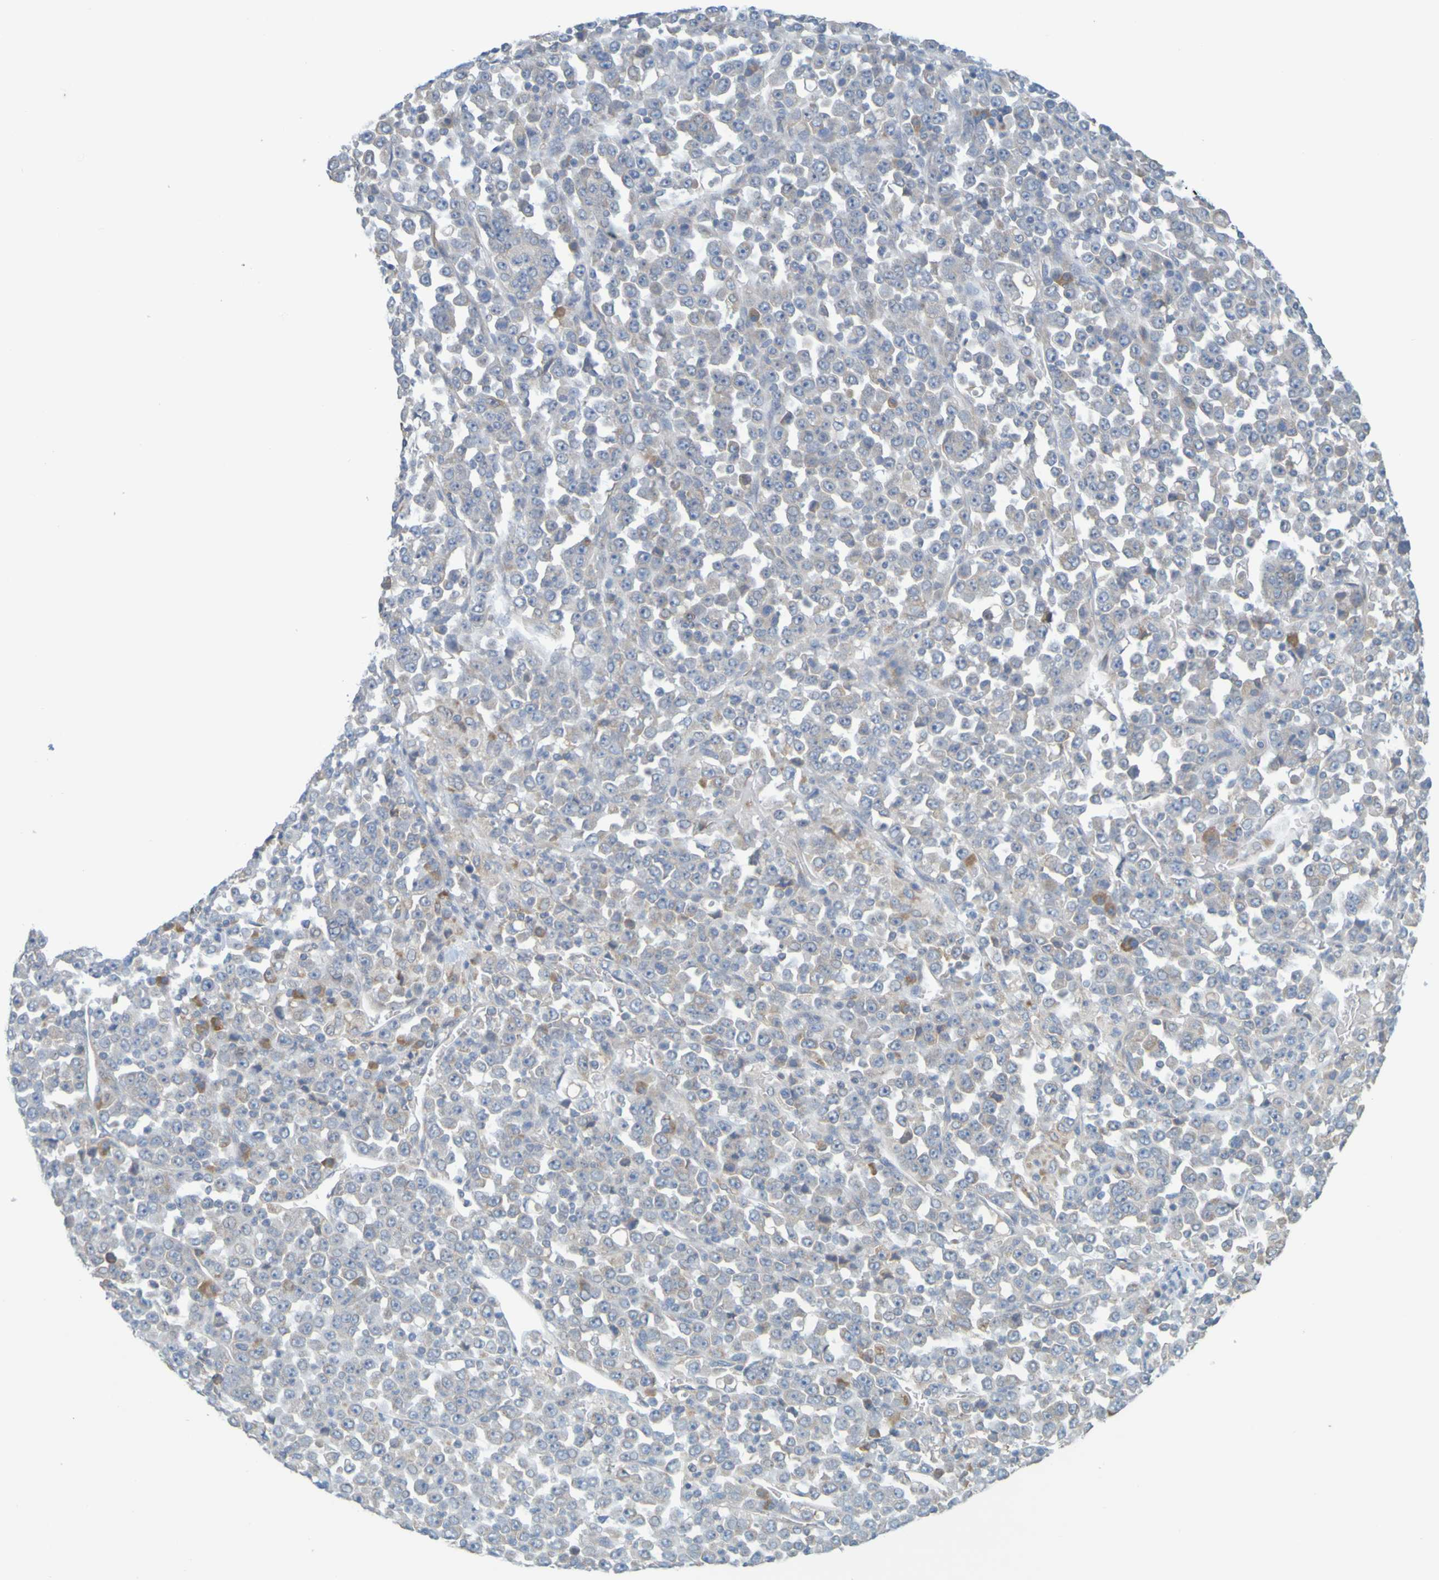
{"staining": {"intensity": "moderate", "quantity": "<25%", "location": "cytoplasmic/membranous"}, "tissue": "stomach cancer", "cell_type": "Tumor cells", "image_type": "cancer", "snomed": [{"axis": "morphology", "description": "Normal tissue, NOS"}, {"axis": "morphology", "description": "Adenocarcinoma, NOS"}, {"axis": "topography", "description": "Stomach, upper"}, {"axis": "topography", "description": "Stomach"}], "caption": "A histopathology image of stomach cancer stained for a protein exhibits moderate cytoplasmic/membranous brown staining in tumor cells. (DAB (3,3'-diaminobenzidine) IHC, brown staining for protein, blue staining for nuclei).", "gene": "MOGS", "patient": {"sex": "male", "age": 59}}